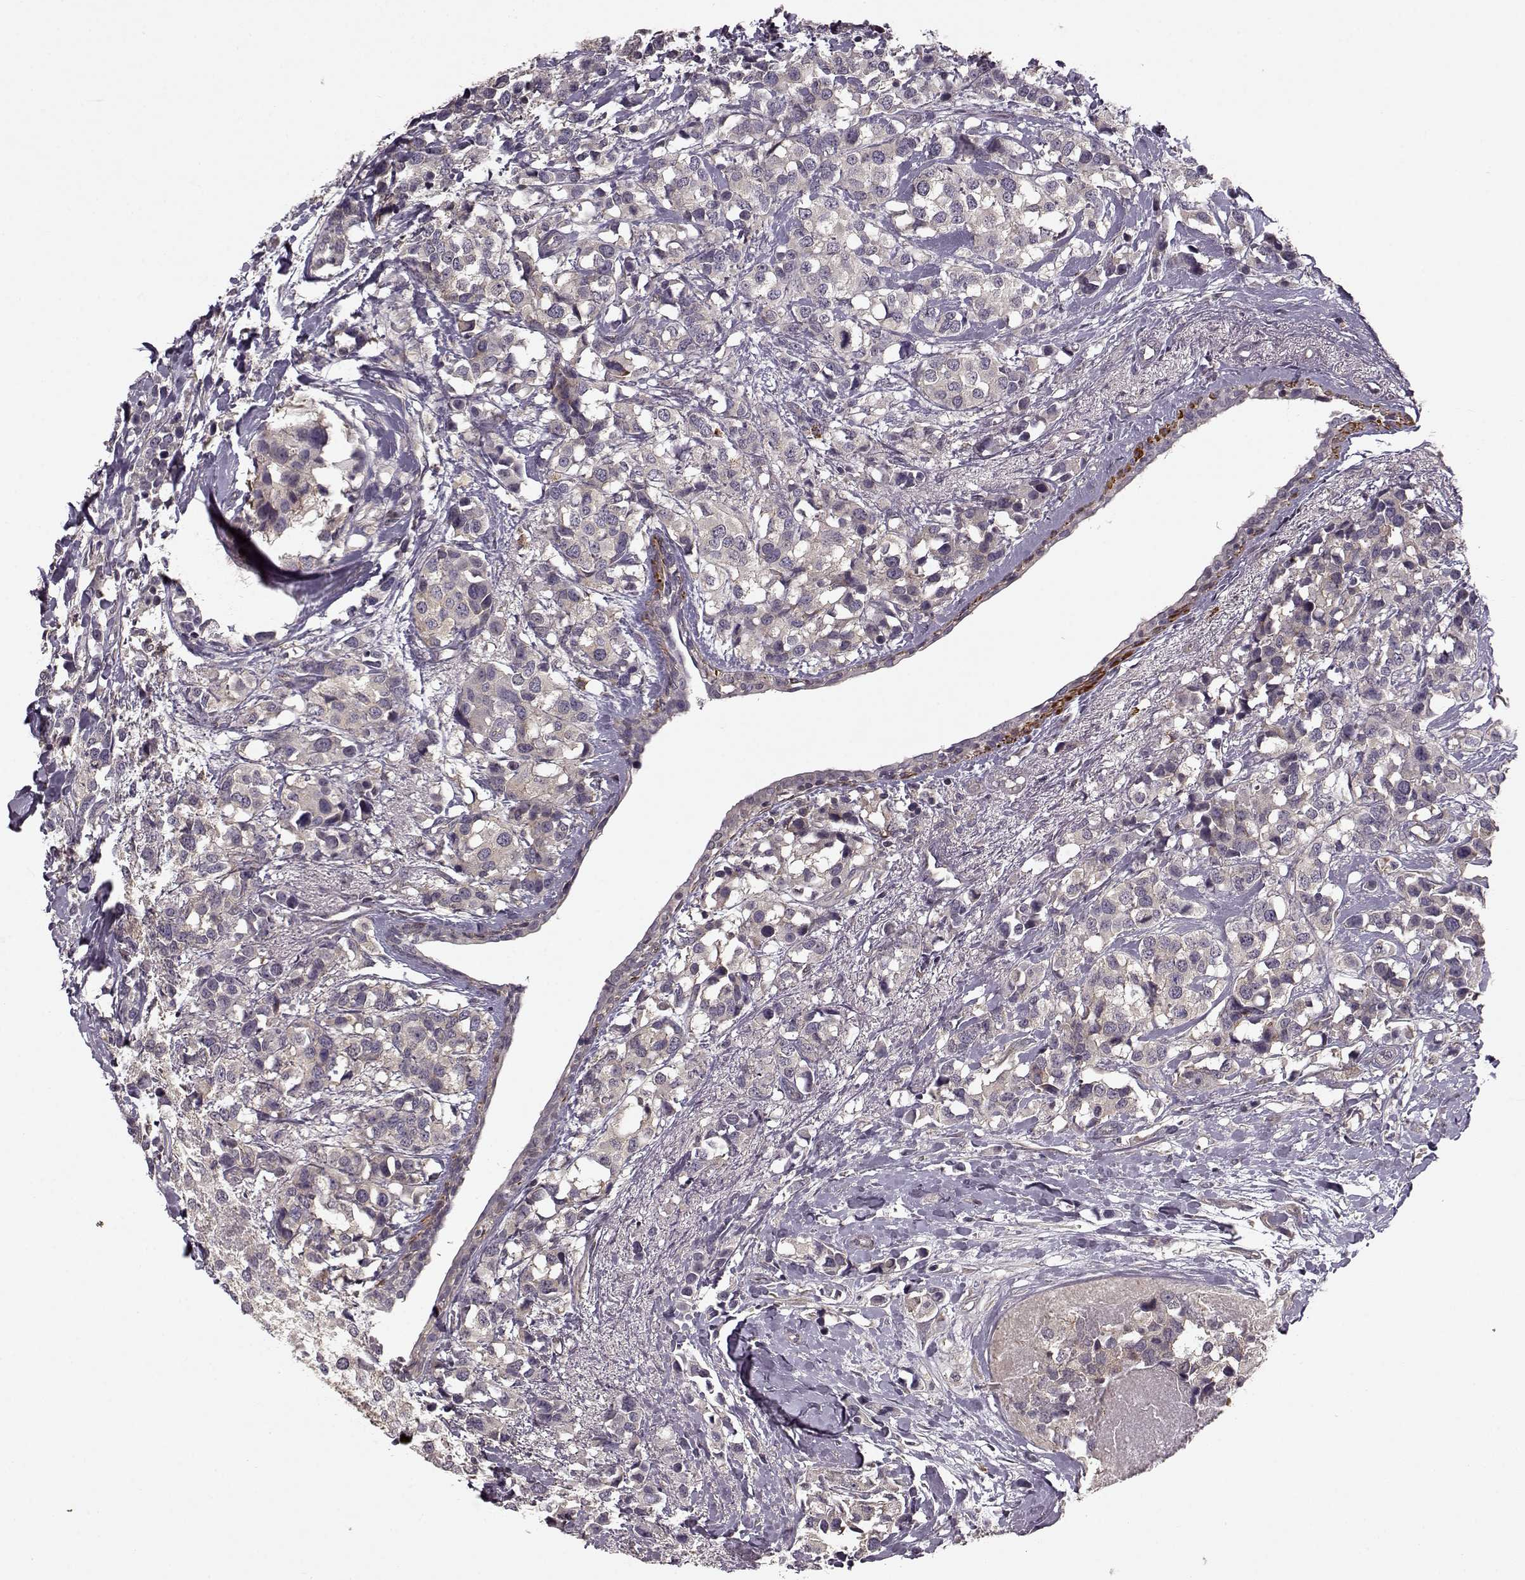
{"staining": {"intensity": "negative", "quantity": "none", "location": "none"}, "tissue": "breast cancer", "cell_type": "Tumor cells", "image_type": "cancer", "snomed": [{"axis": "morphology", "description": "Lobular carcinoma"}, {"axis": "topography", "description": "Breast"}], "caption": "Histopathology image shows no protein staining in tumor cells of lobular carcinoma (breast) tissue.", "gene": "SLAIN2", "patient": {"sex": "female", "age": 59}}